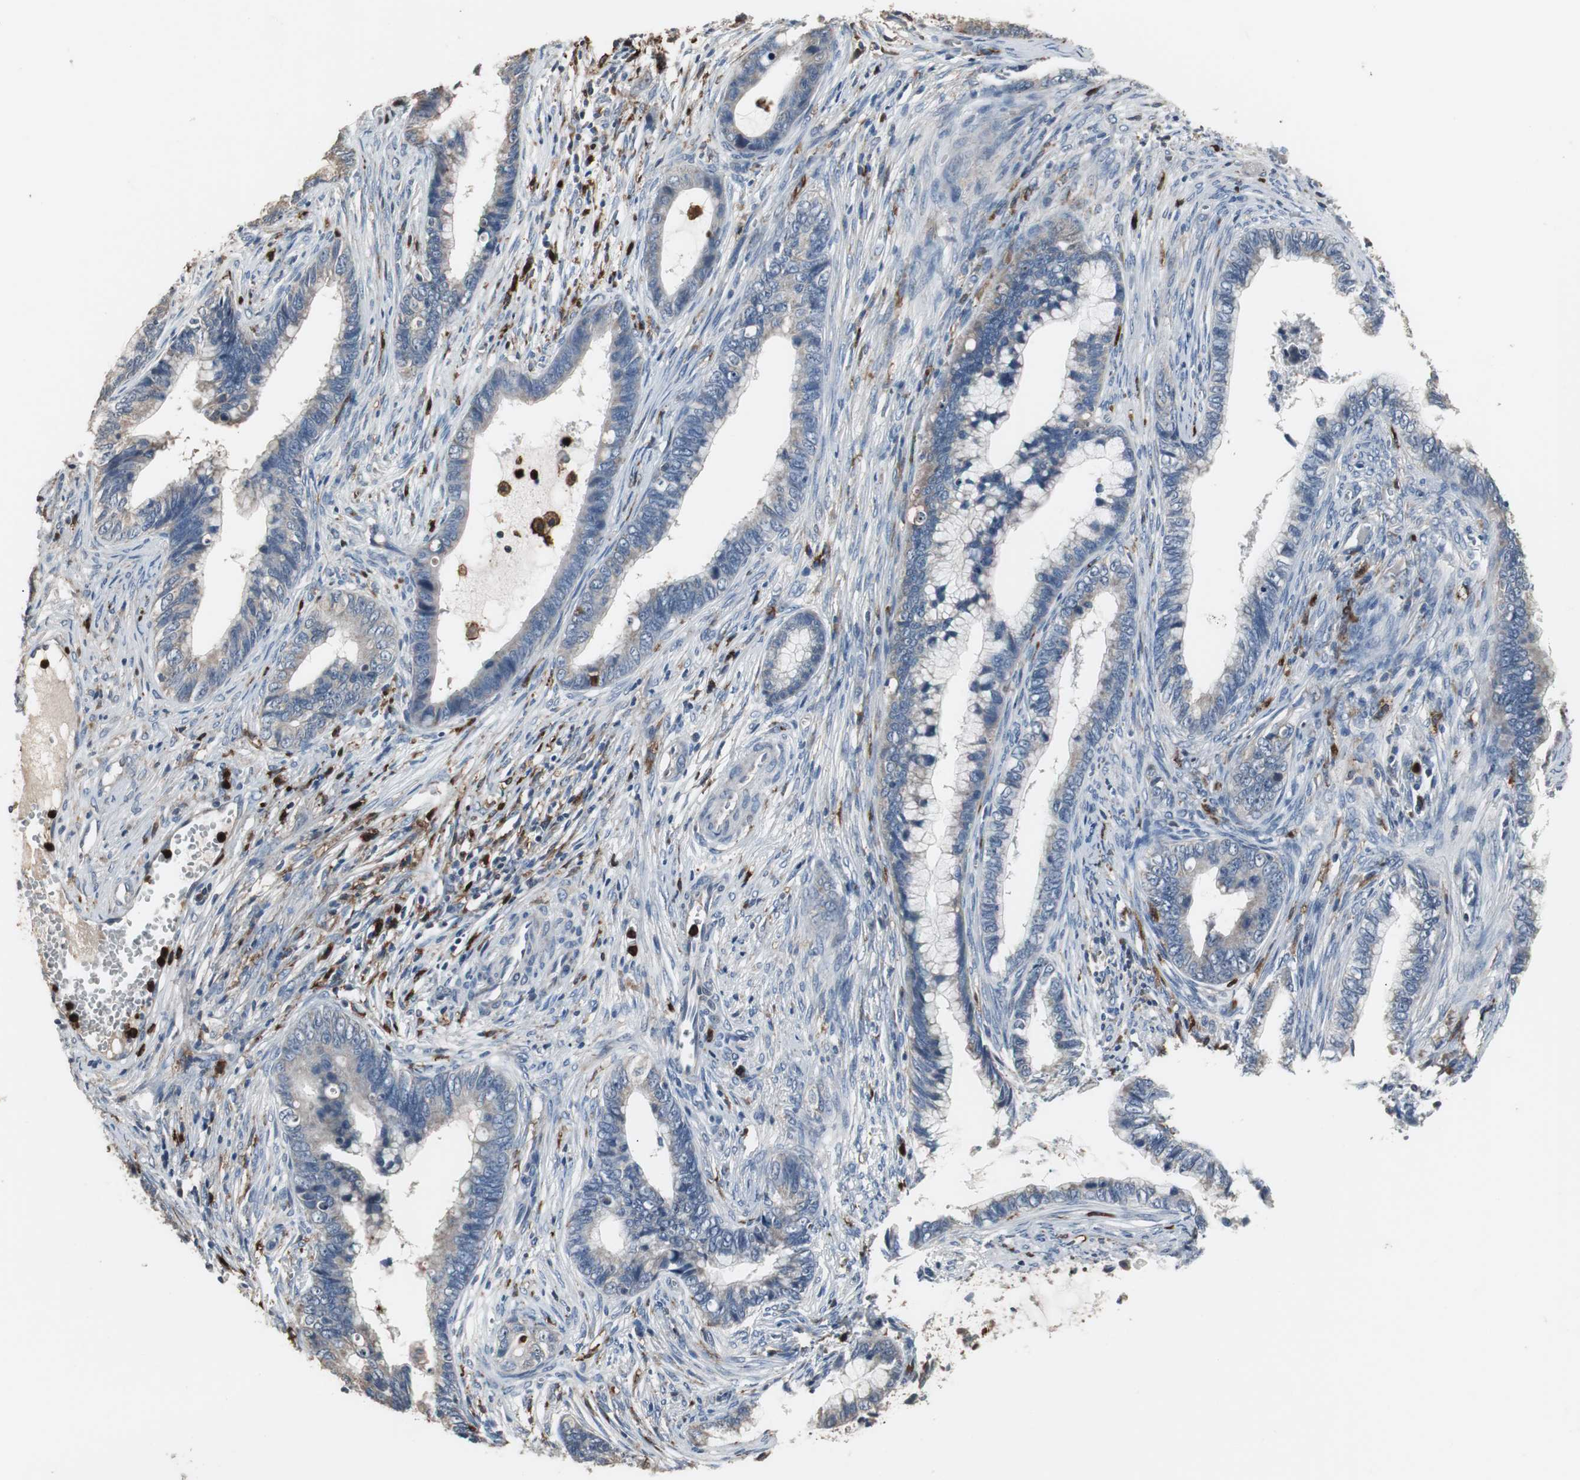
{"staining": {"intensity": "weak", "quantity": "<25%", "location": "cytoplasmic/membranous"}, "tissue": "cervical cancer", "cell_type": "Tumor cells", "image_type": "cancer", "snomed": [{"axis": "morphology", "description": "Adenocarcinoma, NOS"}, {"axis": "topography", "description": "Cervix"}], "caption": "Cervical adenocarcinoma stained for a protein using immunohistochemistry displays no staining tumor cells.", "gene": "NCF2", "patient": {"sex": "female", "age": 44}}